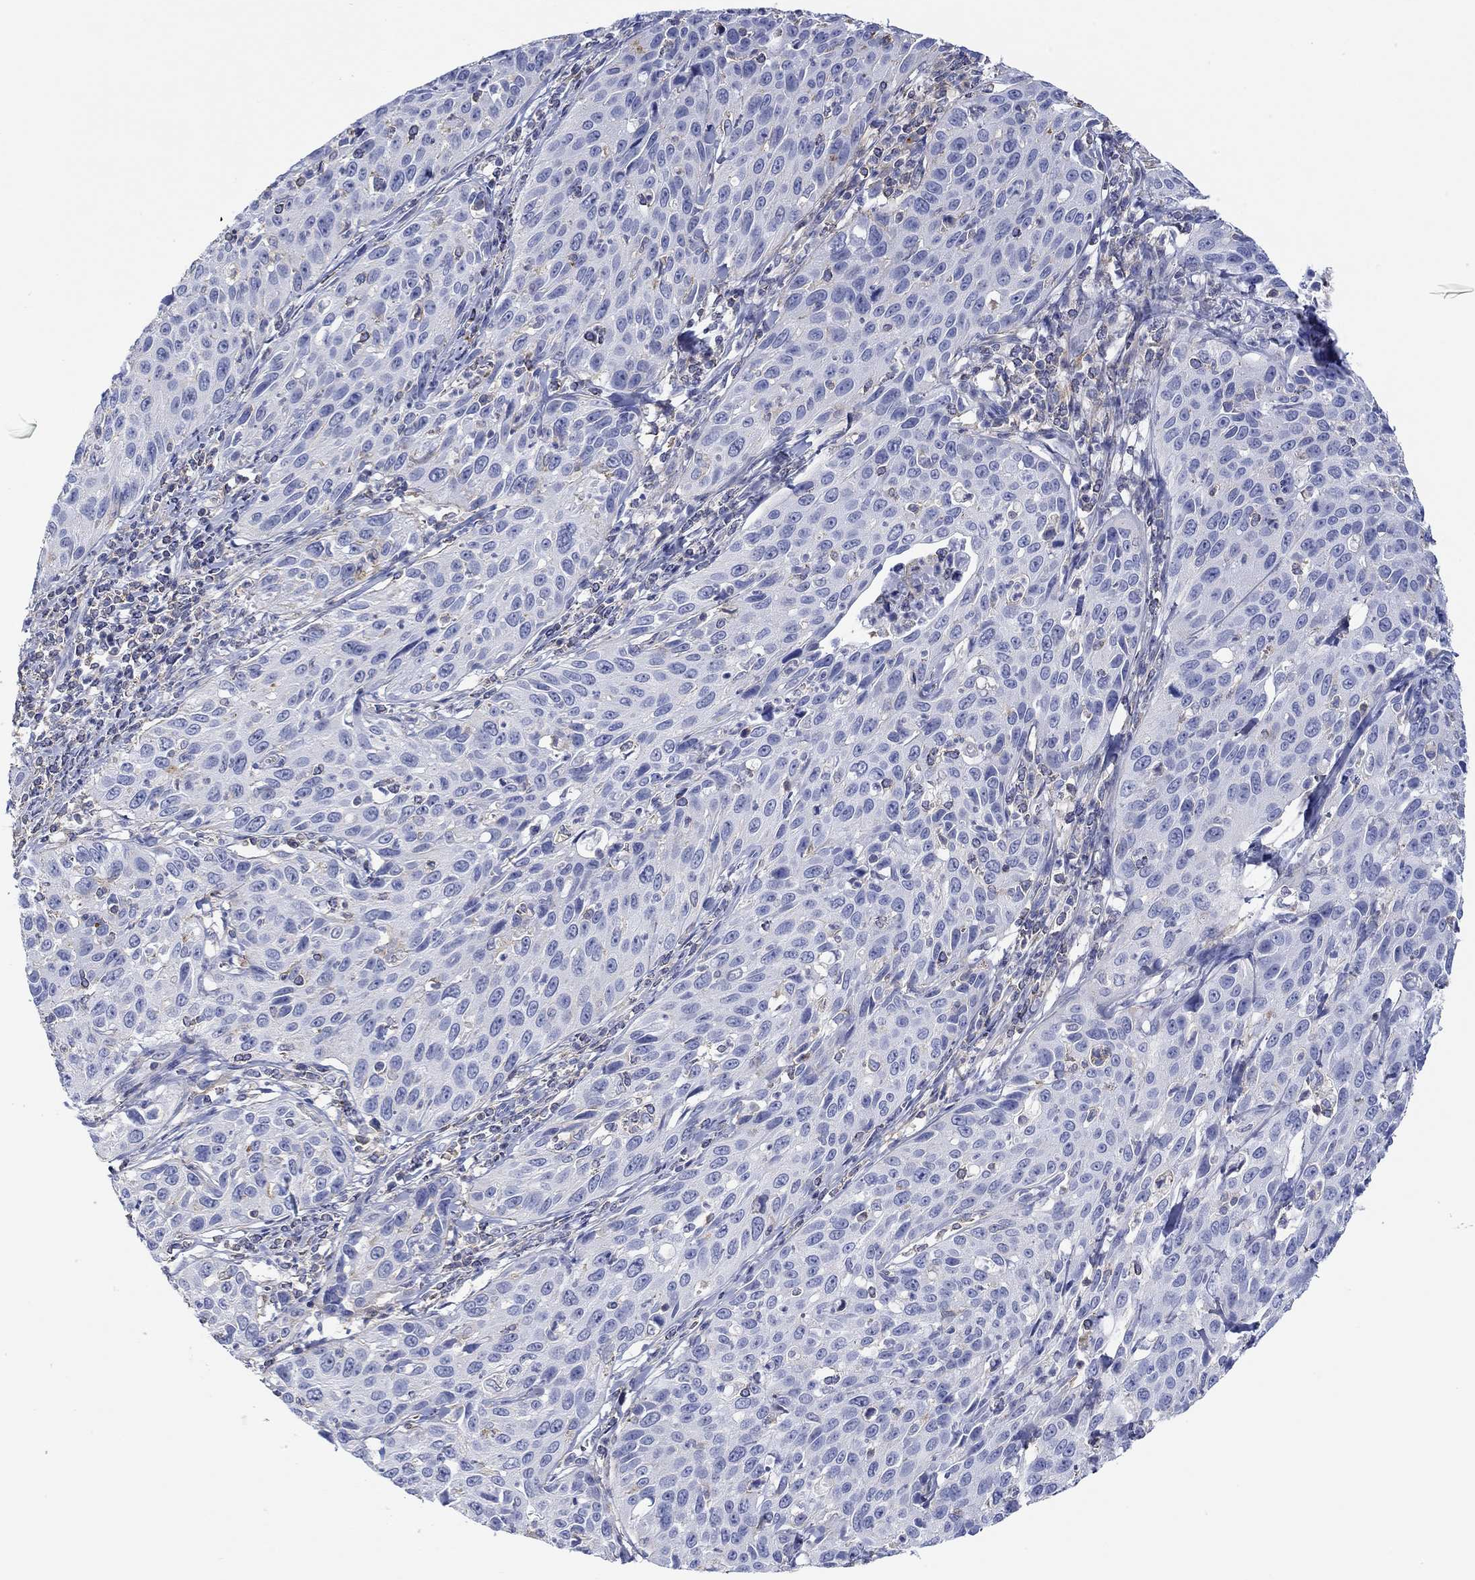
{"staining": {"intensity": "negative", "quantity": "none", "location": "none"}, "tissue": "cervical cancer", "cell_type": "Tumor cells", "image_type": "cancer", "snomed": [{"axis": "morphology", "description": "Squamous cell carcinoma, NOS"}, {"axis": "topography", "description": "Cervix"}], "caption": "Human cervical cancer (squamous cell carcinoma) stained for a protein using IHC demonstrates no staining in tumor cells.", "gene": "PPIL6", "patient": {"sex": "female", "age": 26}}